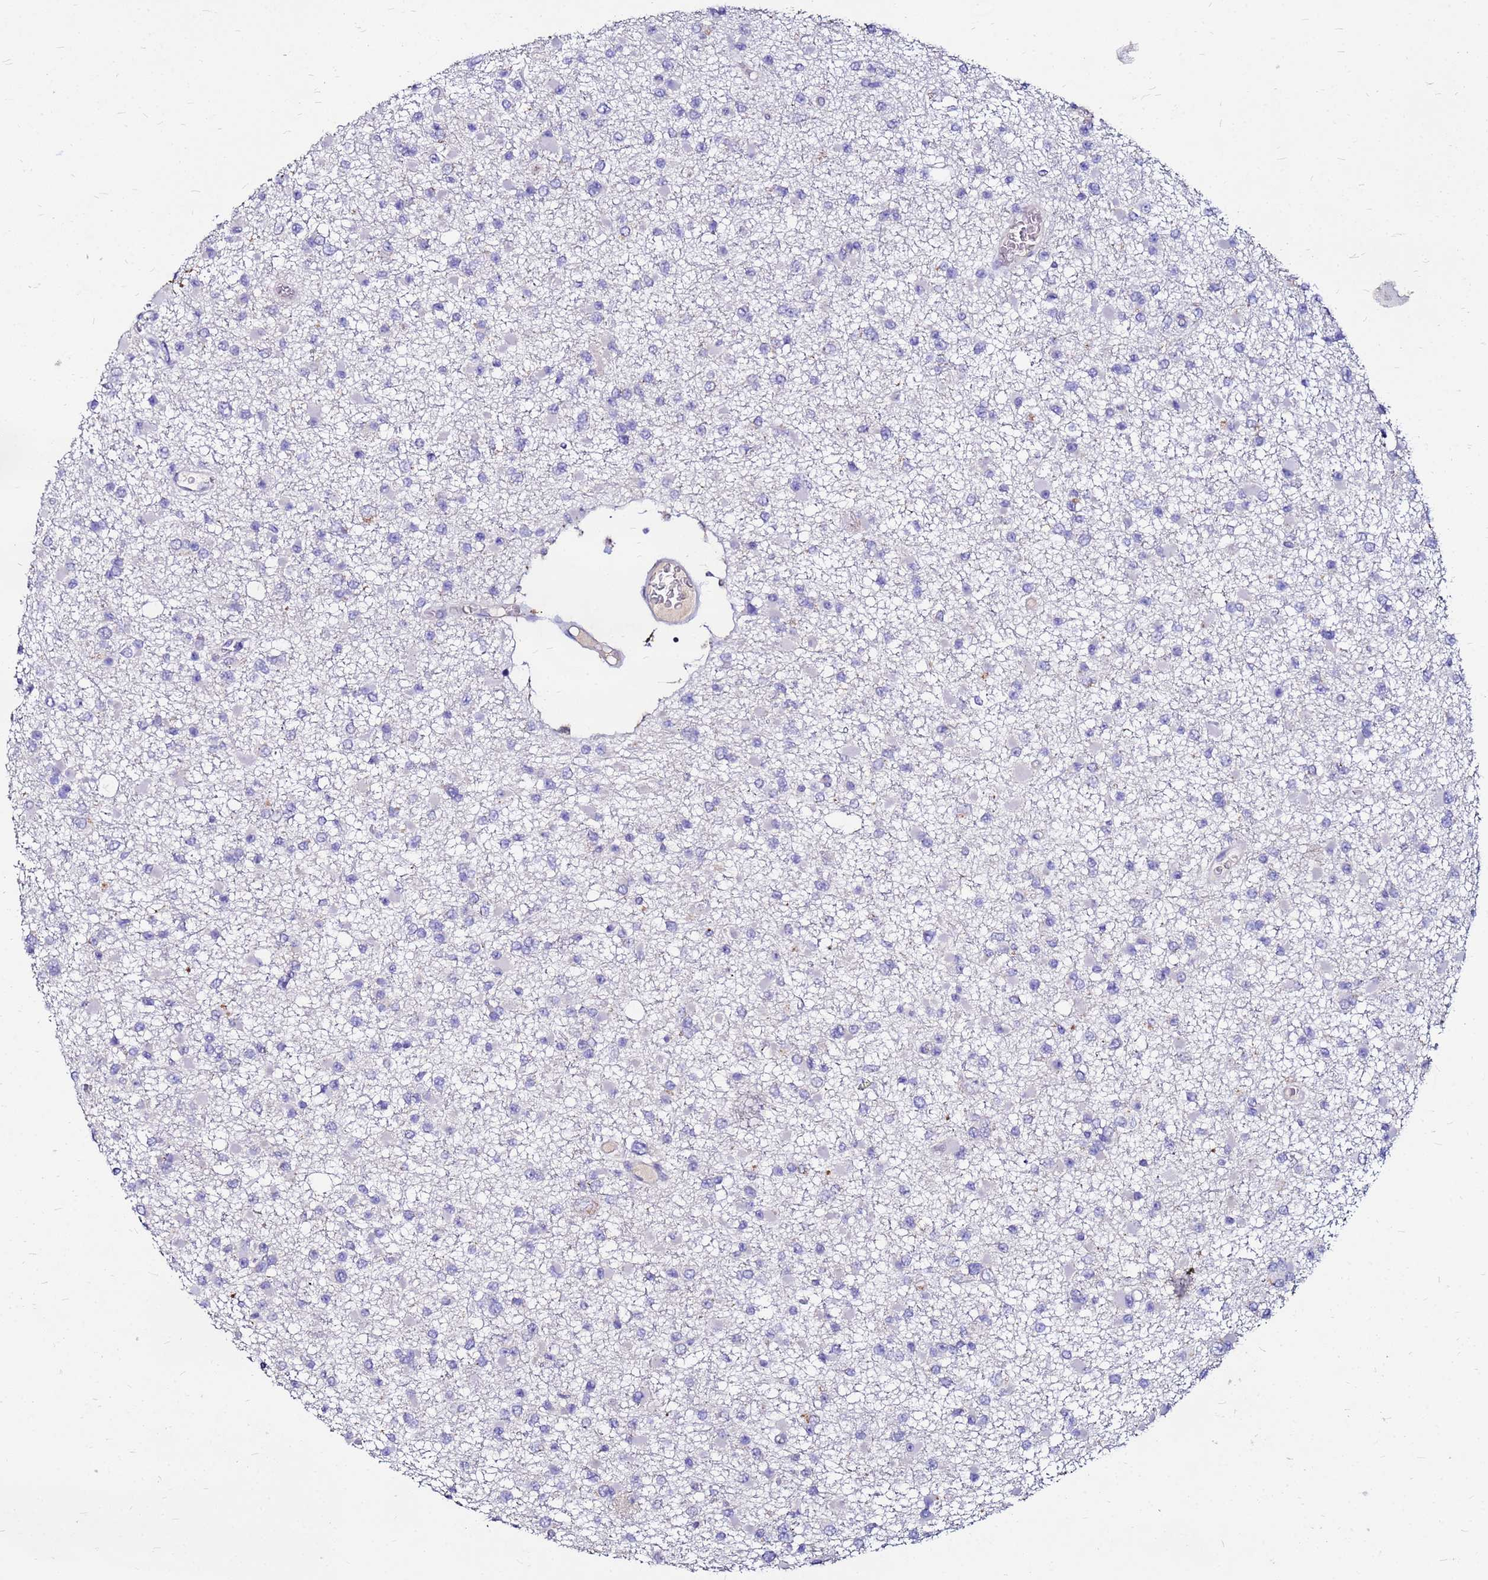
{"staining": {"intensity": "negative", "quantity": "none", "location": "none"}, "tissue": "glioma", "cell_type": "Tumor cells", "image_type": "cancer", "snomed": [{"axis": "morphology", "description": "Glioma, malignant, Low grade"}, {"axis": "topography", "description": "Brain"}], "caption": "Histopathology image shows no protein positivity in tumor cells of low-grade glioma (malignant) tissue.", "gene": "FAM183A", "patient": {"sex": "female", "age": 22}}